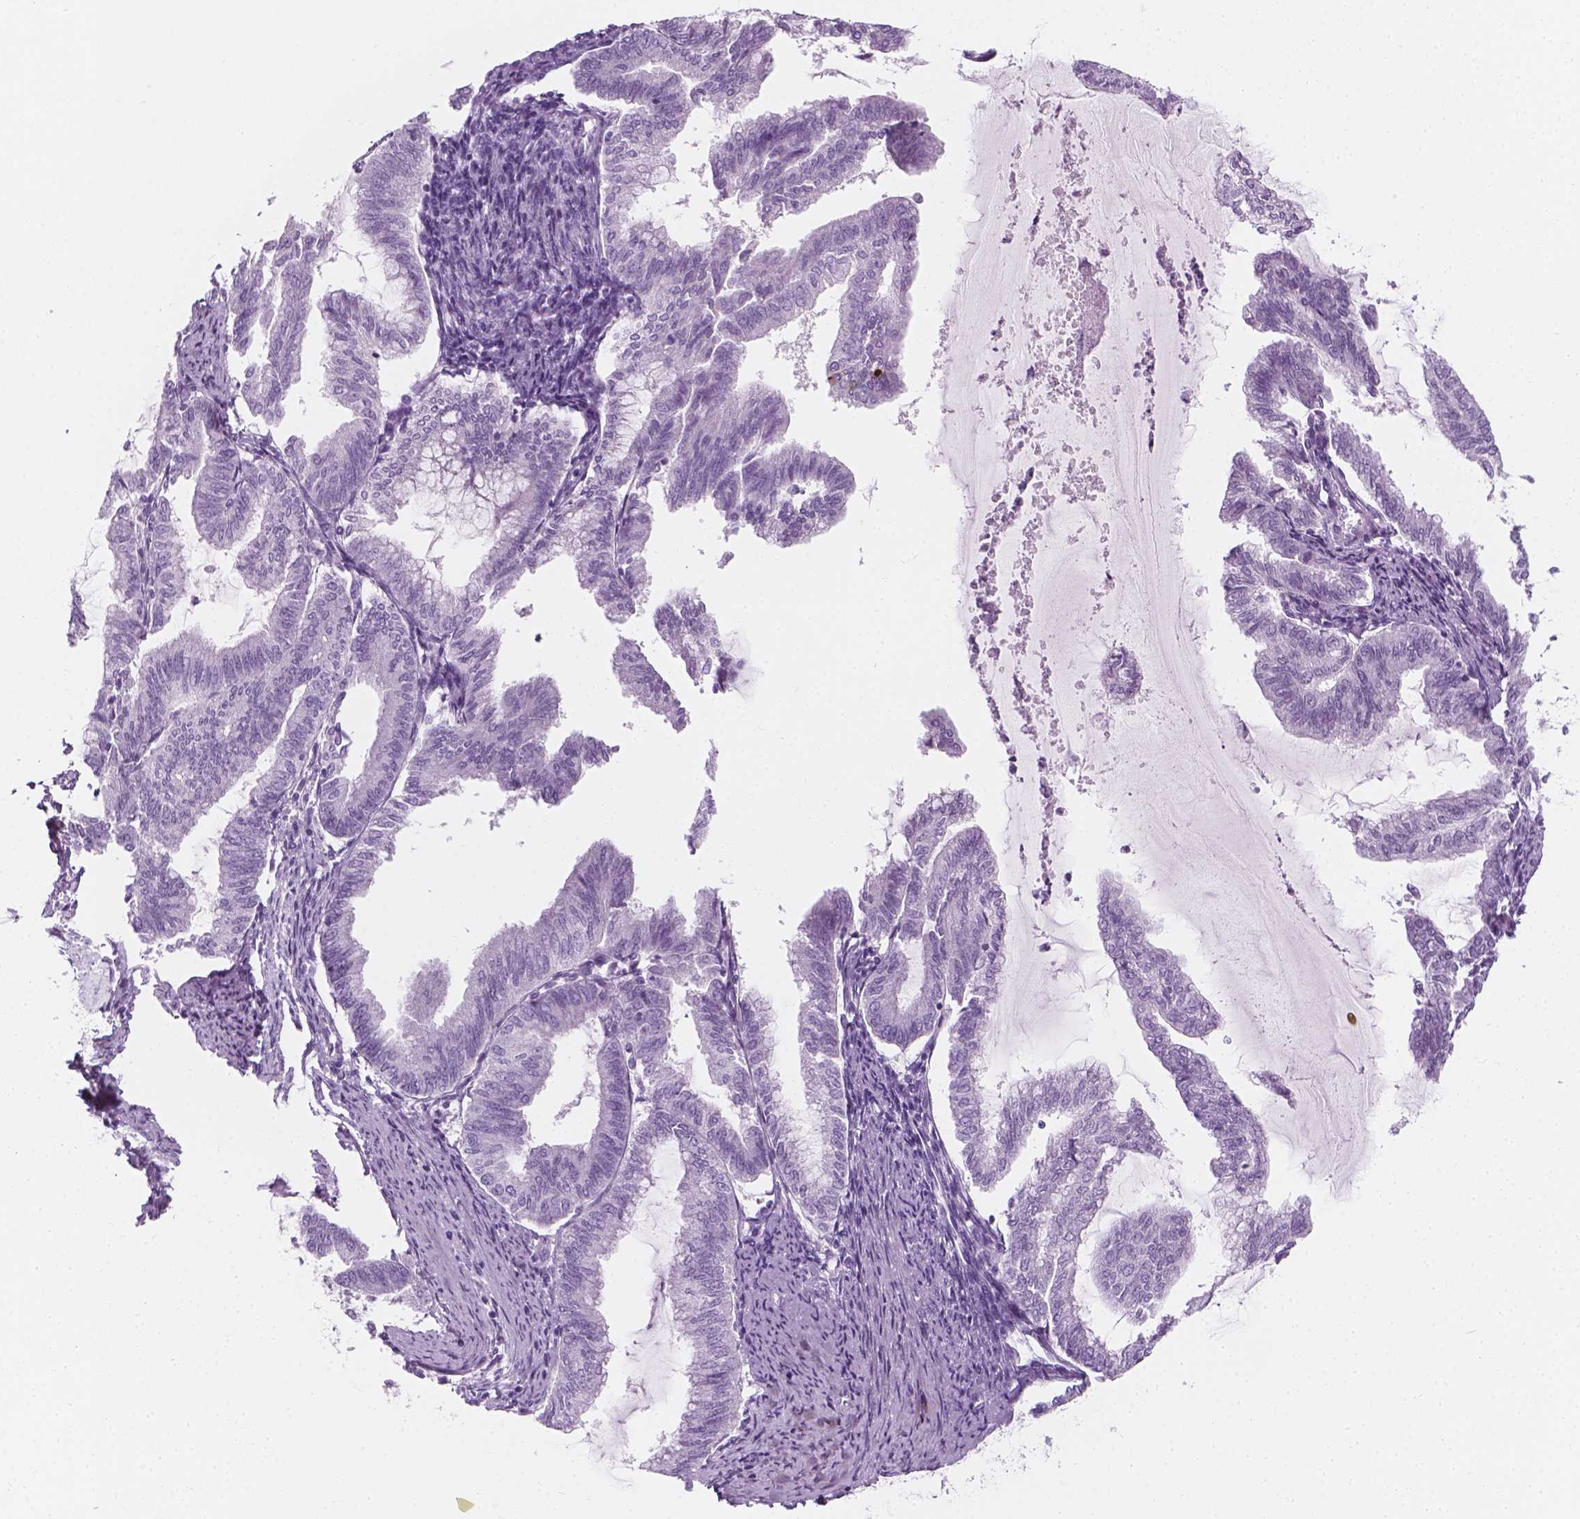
{"staining": {"intensity": "negative", "quantity": "none", "location": "none"}, "tissue": "endometrial cancer", "cell_type": "Tumor cells", "image_type": "cancer", "snomed": [{"axis": "morphology", "description": "Adenocarcinoma, NOS"}, {"axis": "topography", "description": "Endometrium"}], "caption": "Tumor cells are negative for brown protein staining in adenocarcinoma (endometrial).", "gene": "SCG3", "patient": {"sex": "female", "age": 79}}